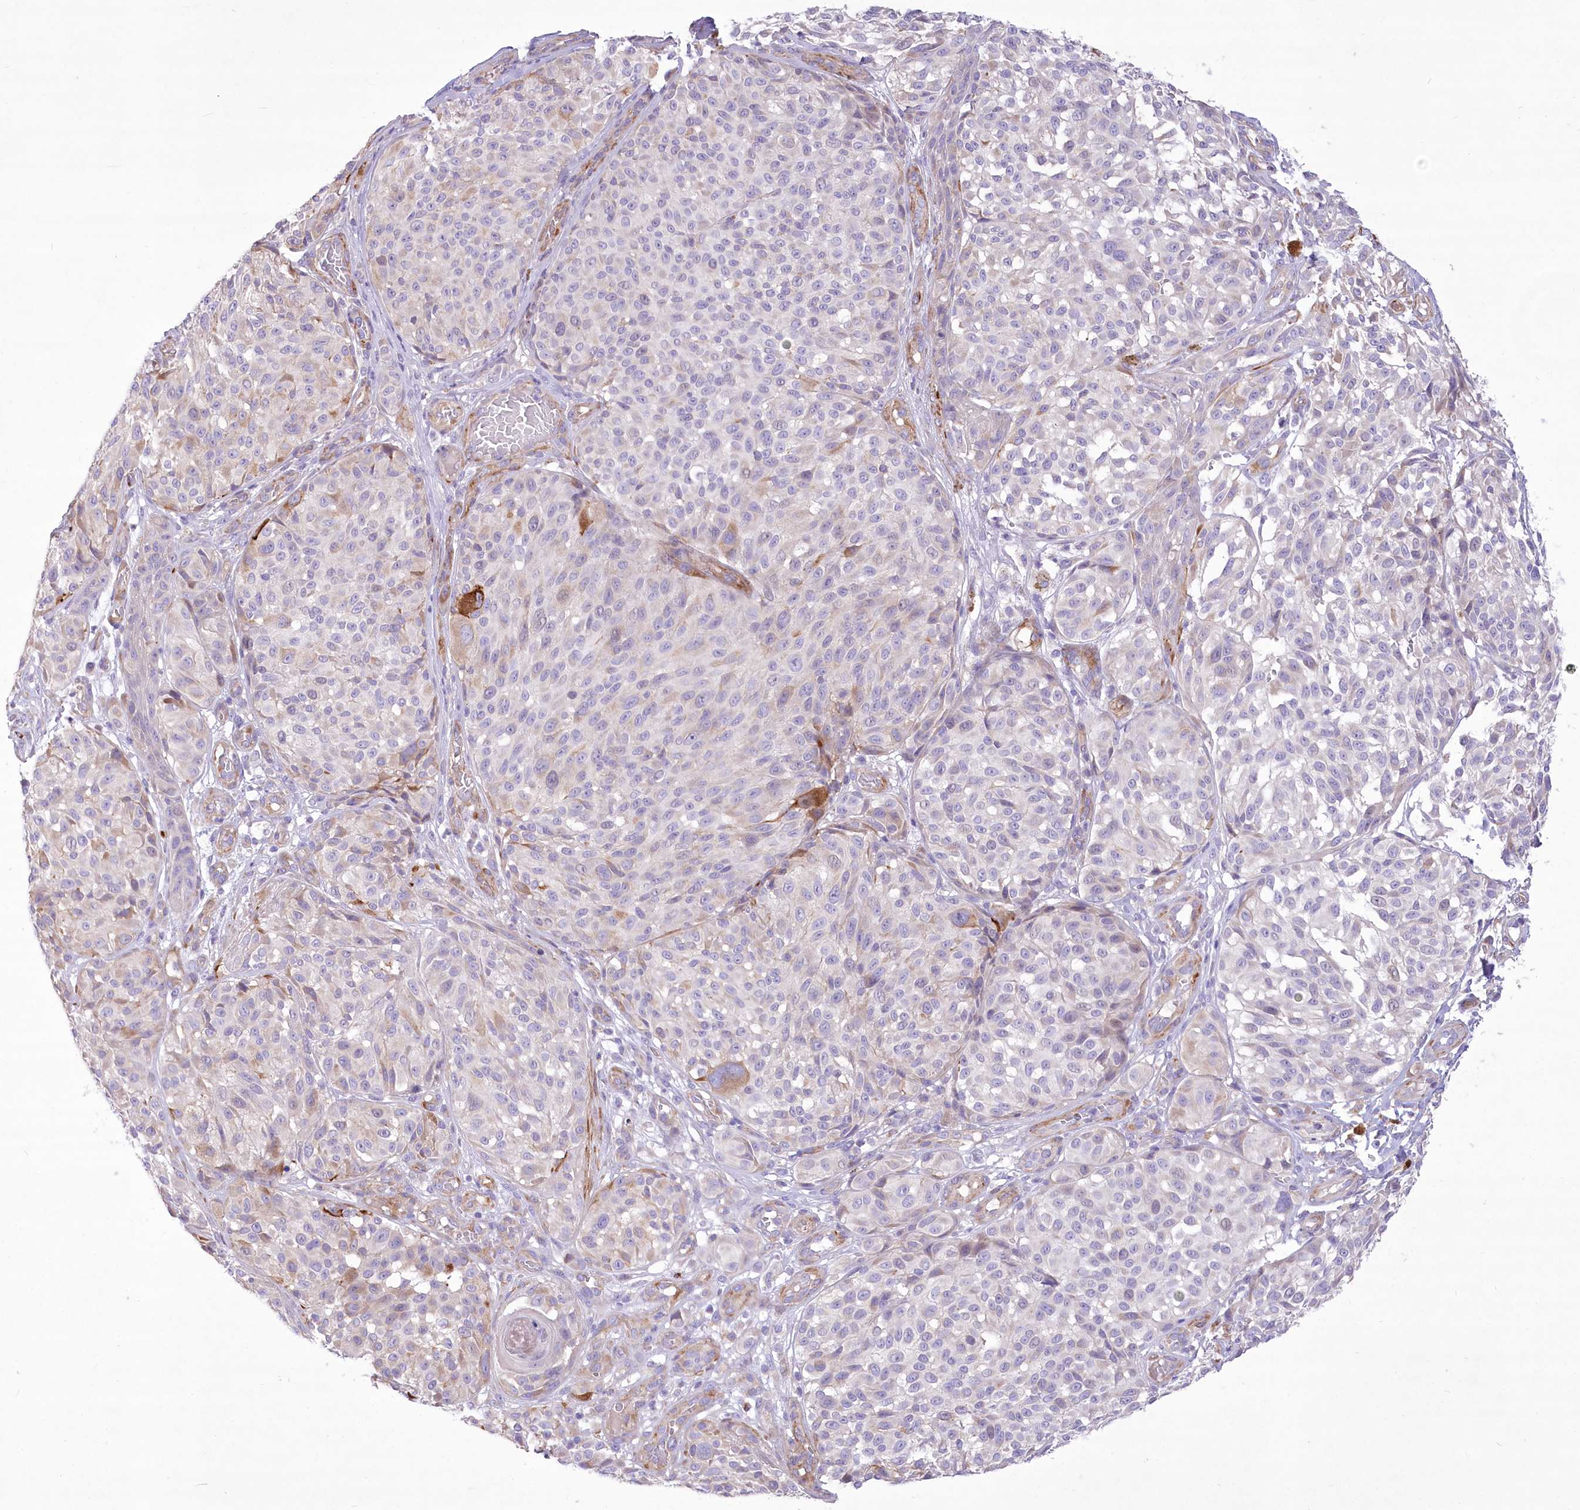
{"staining": {"intensity": "negative", "quantity": "none", "location": "none"}, "tissue": "melanoma", "cell_type": "Tumor cells", "image_type": "cancer", "snomed": [{"axis": "morphology", "description": "Malignant melanoma, NOS"}, {"axis": "topography", "description": "Skin"}], "caption": "High power microscopy photomicrograph of an immunohistochemistry (IHC) micrograph of malignant melanoma, revealing no significant positivity in tumor cells.", "gene": "ANGPTL3", "patient": {"sex": "male", "age": 83}}